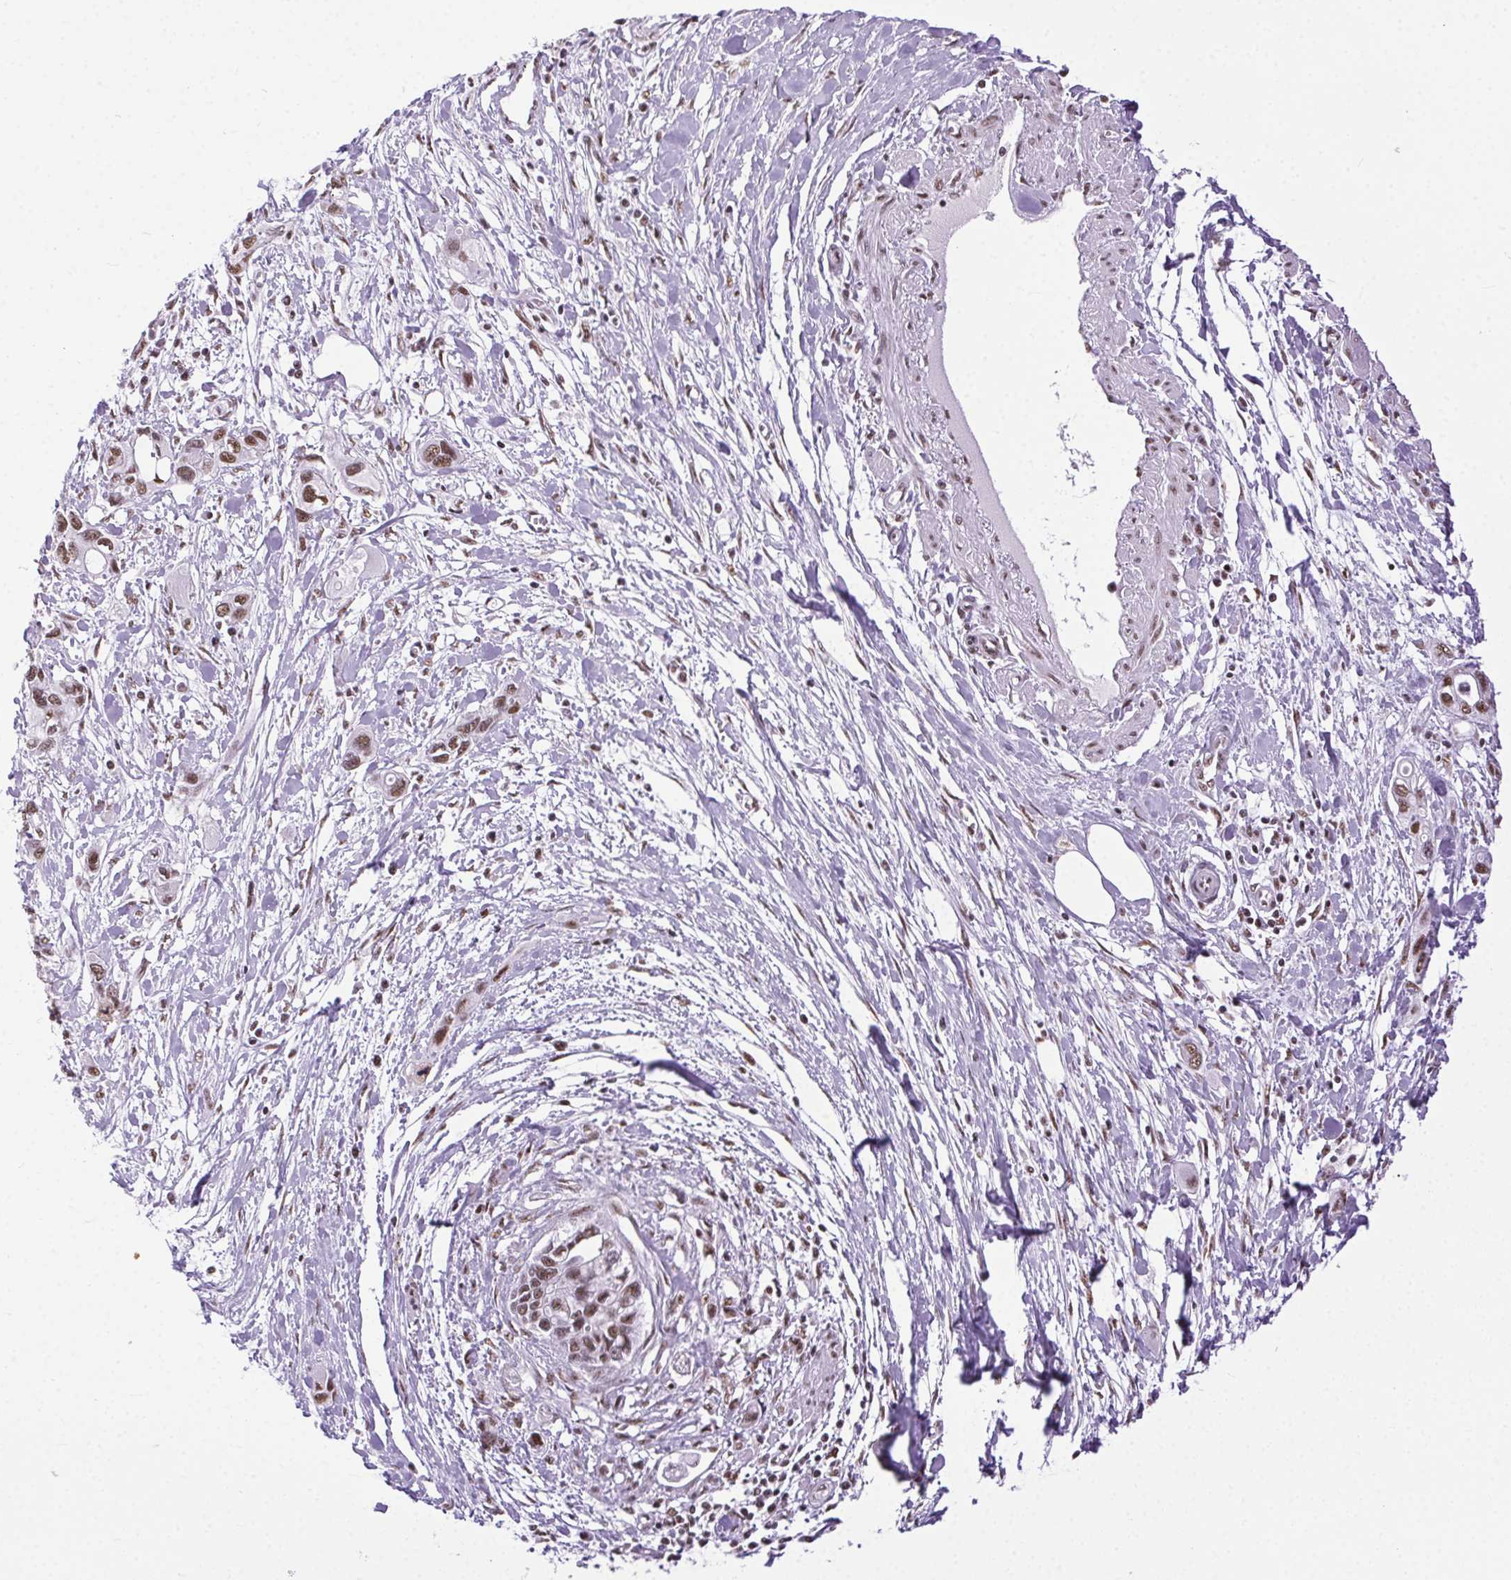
{"staining": {"intensity": "moderate", "quantity": ">75%", "location": "nuclear"}, "tissue": "pancreatic cancer", "cell_type": "Tumor cells", "image_type": "cancer", "snomed": [{"axis": "morphology", "description": "Adenocarcinoma, NOS"}, {"axis": "topography", "description": "Pancreas"}], "caption": "IHC of pancreatic cancer reveals medium levels of moderate nuclear expression in approximately >75% of tumor cells.", "gene": "TRA2B", "patient": {"sex": "male", "age": 60}}